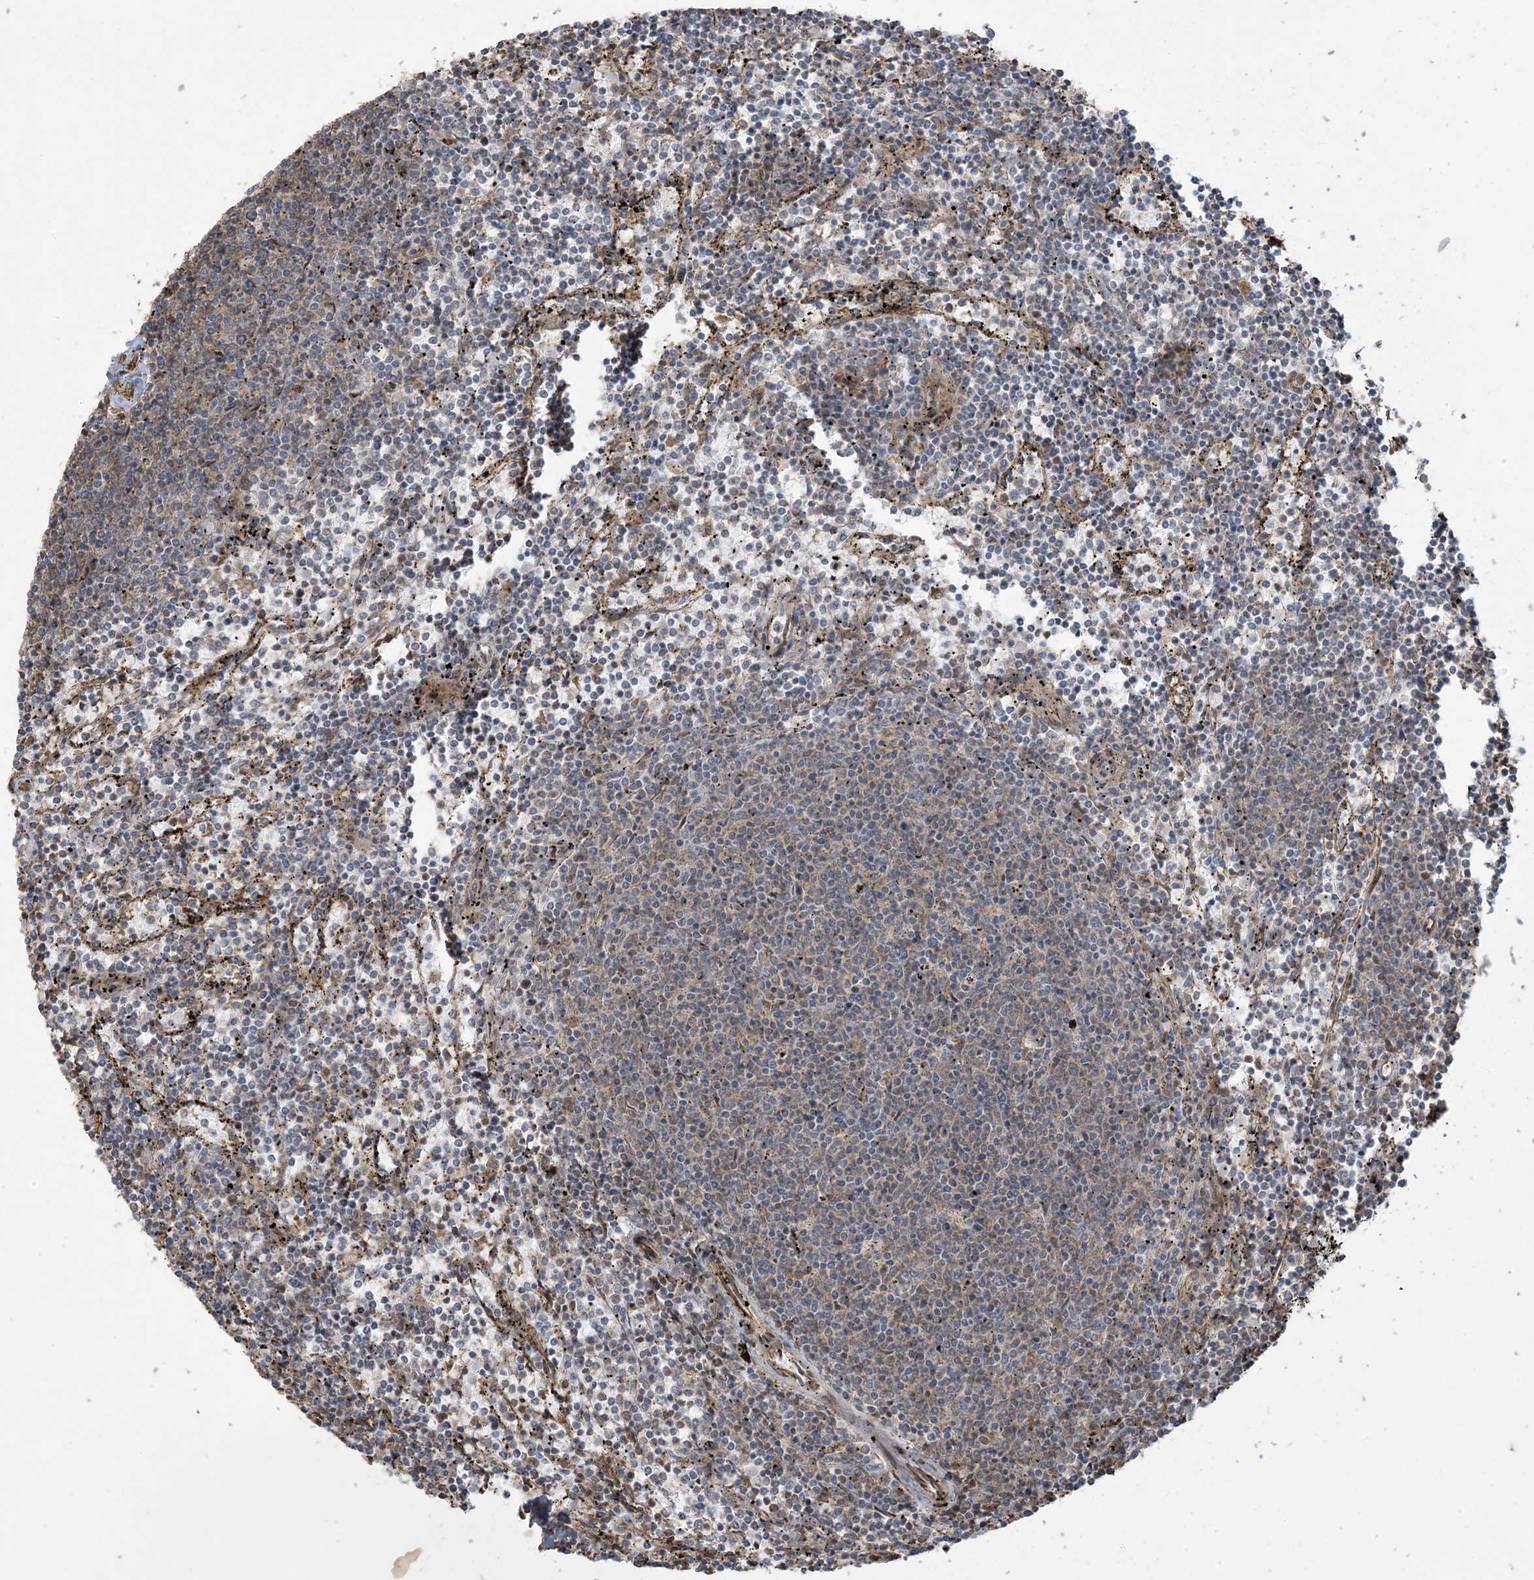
{"staining": {"intensity": "weak", "quantity": "25%-75%", "location": "cytoplasmic/membranous"}, "tissue": "lymphoma", "cell_type": "Tumor cells", "image_type": "cancer", "snomed": [{"axis": "morphology", "description": "Malignant lymphoma, non-Hodgkin's type, Low grade"}, {"axis": "topography", "description": "Spleen"}], "caption": "Protein staining of low-grade malignant lymphoma, non-Hodgkin's type tissue reveals weak cytoplasmic/membranous positivity in approximately 25%-75% of tumor cells. (DAB (3,3'-diaminobenzidine) IHC with brightfield microscopy, high magnification).", "gene": "KLHL18", "patient": {"sex": "female", "age": 50}}